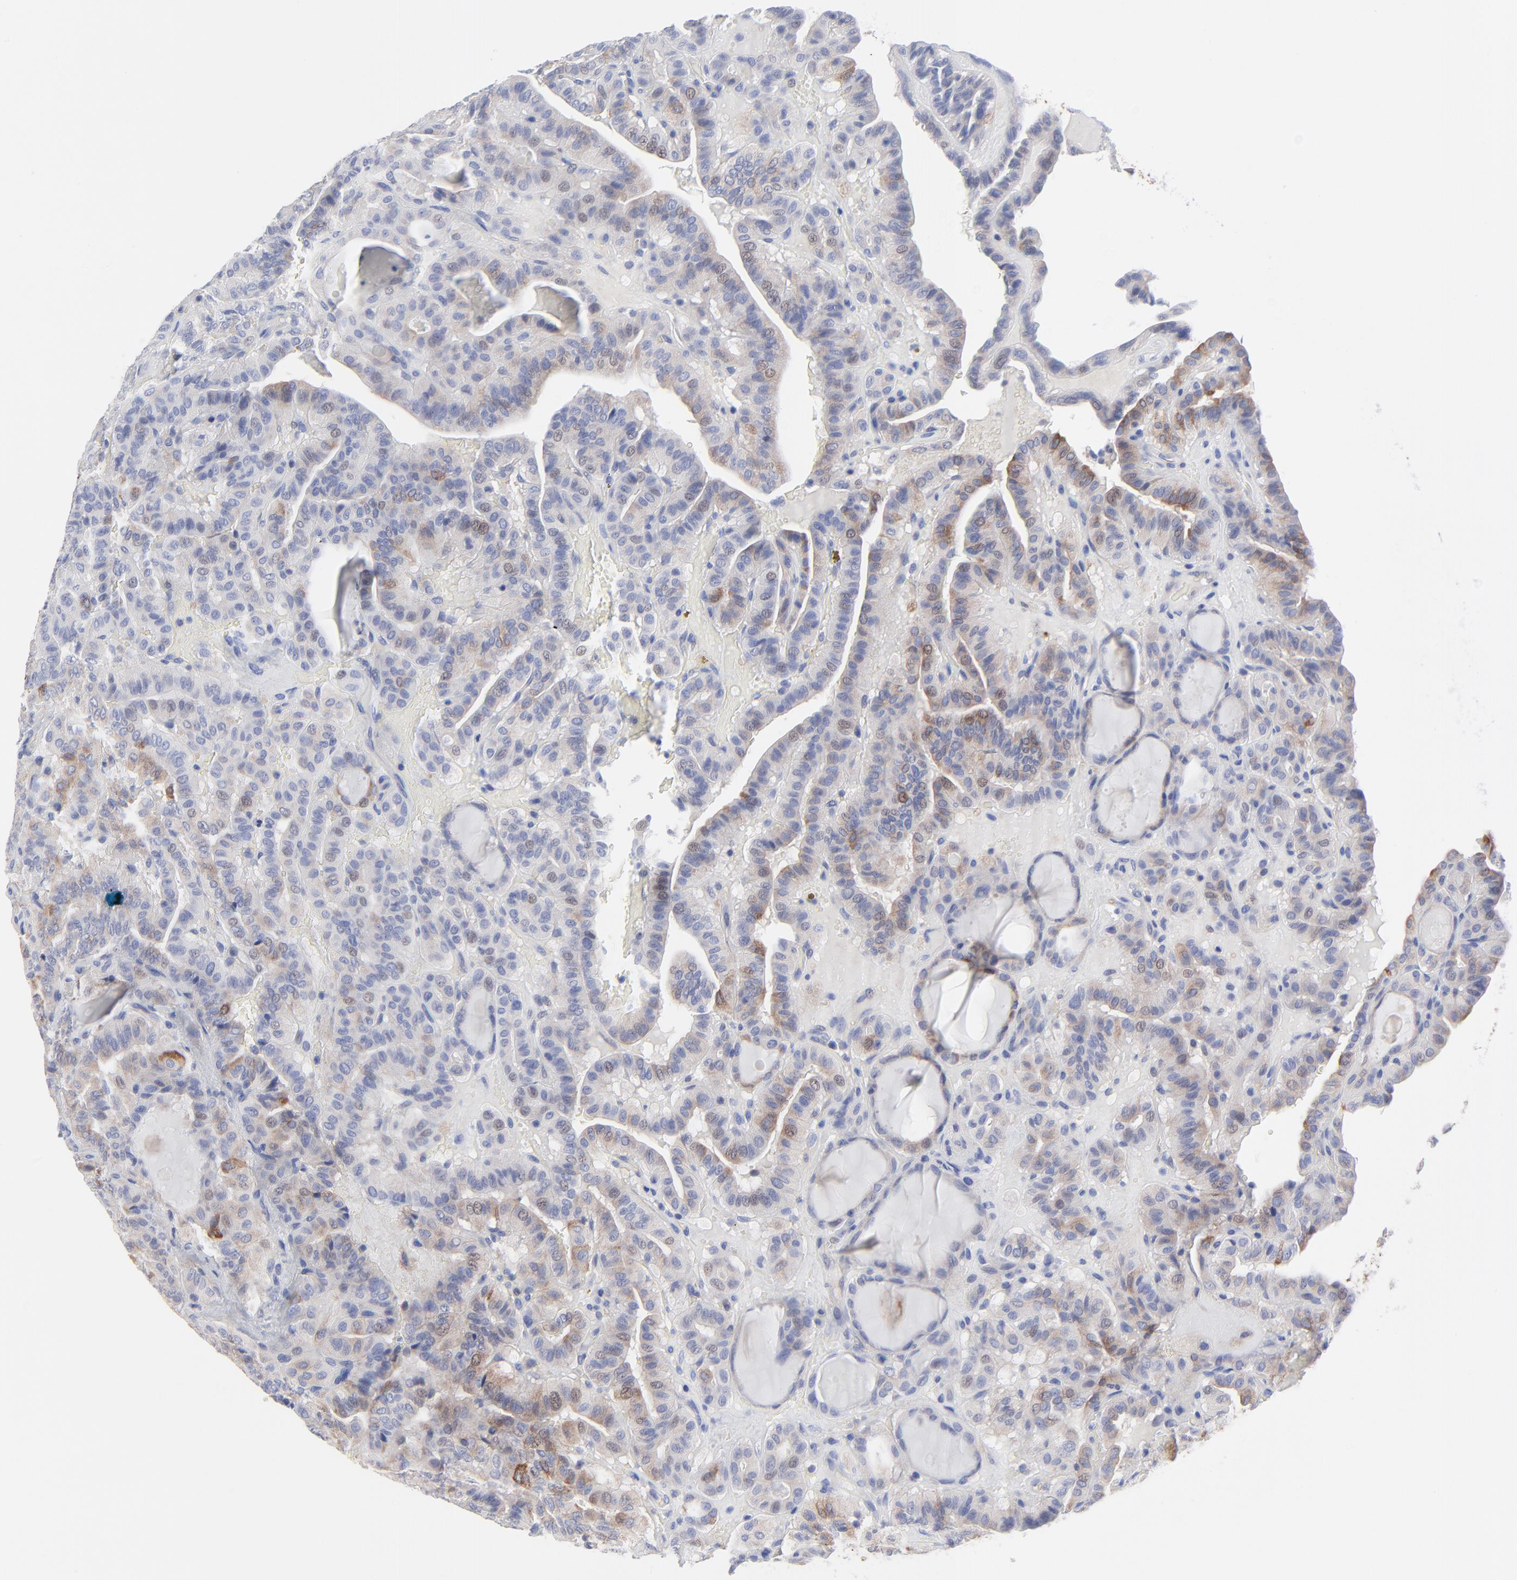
{"staining": {"intensity": "weak", "quantity": "25%-75%", "location": "cytoplasmic/membranous"}, "tissue": "thyroid cancer", "cell_type": "Tumor cells", "image_type": "cancer", "snomed": [{"axis": "morphology", "description": "Papillary adenocarcinoma, NOS"}, {"axis": "topography", "description": "Thyroid gland"}], "caption": "Immunohistochemical staining of thyroid papillary adenocarcinoma exhibits weak cytoplasmic/membranous protein positivity in approximately 25%-75% of tumor cells.", "gene": "PSD3", "patient": {"sex": "male", "age": 77}}